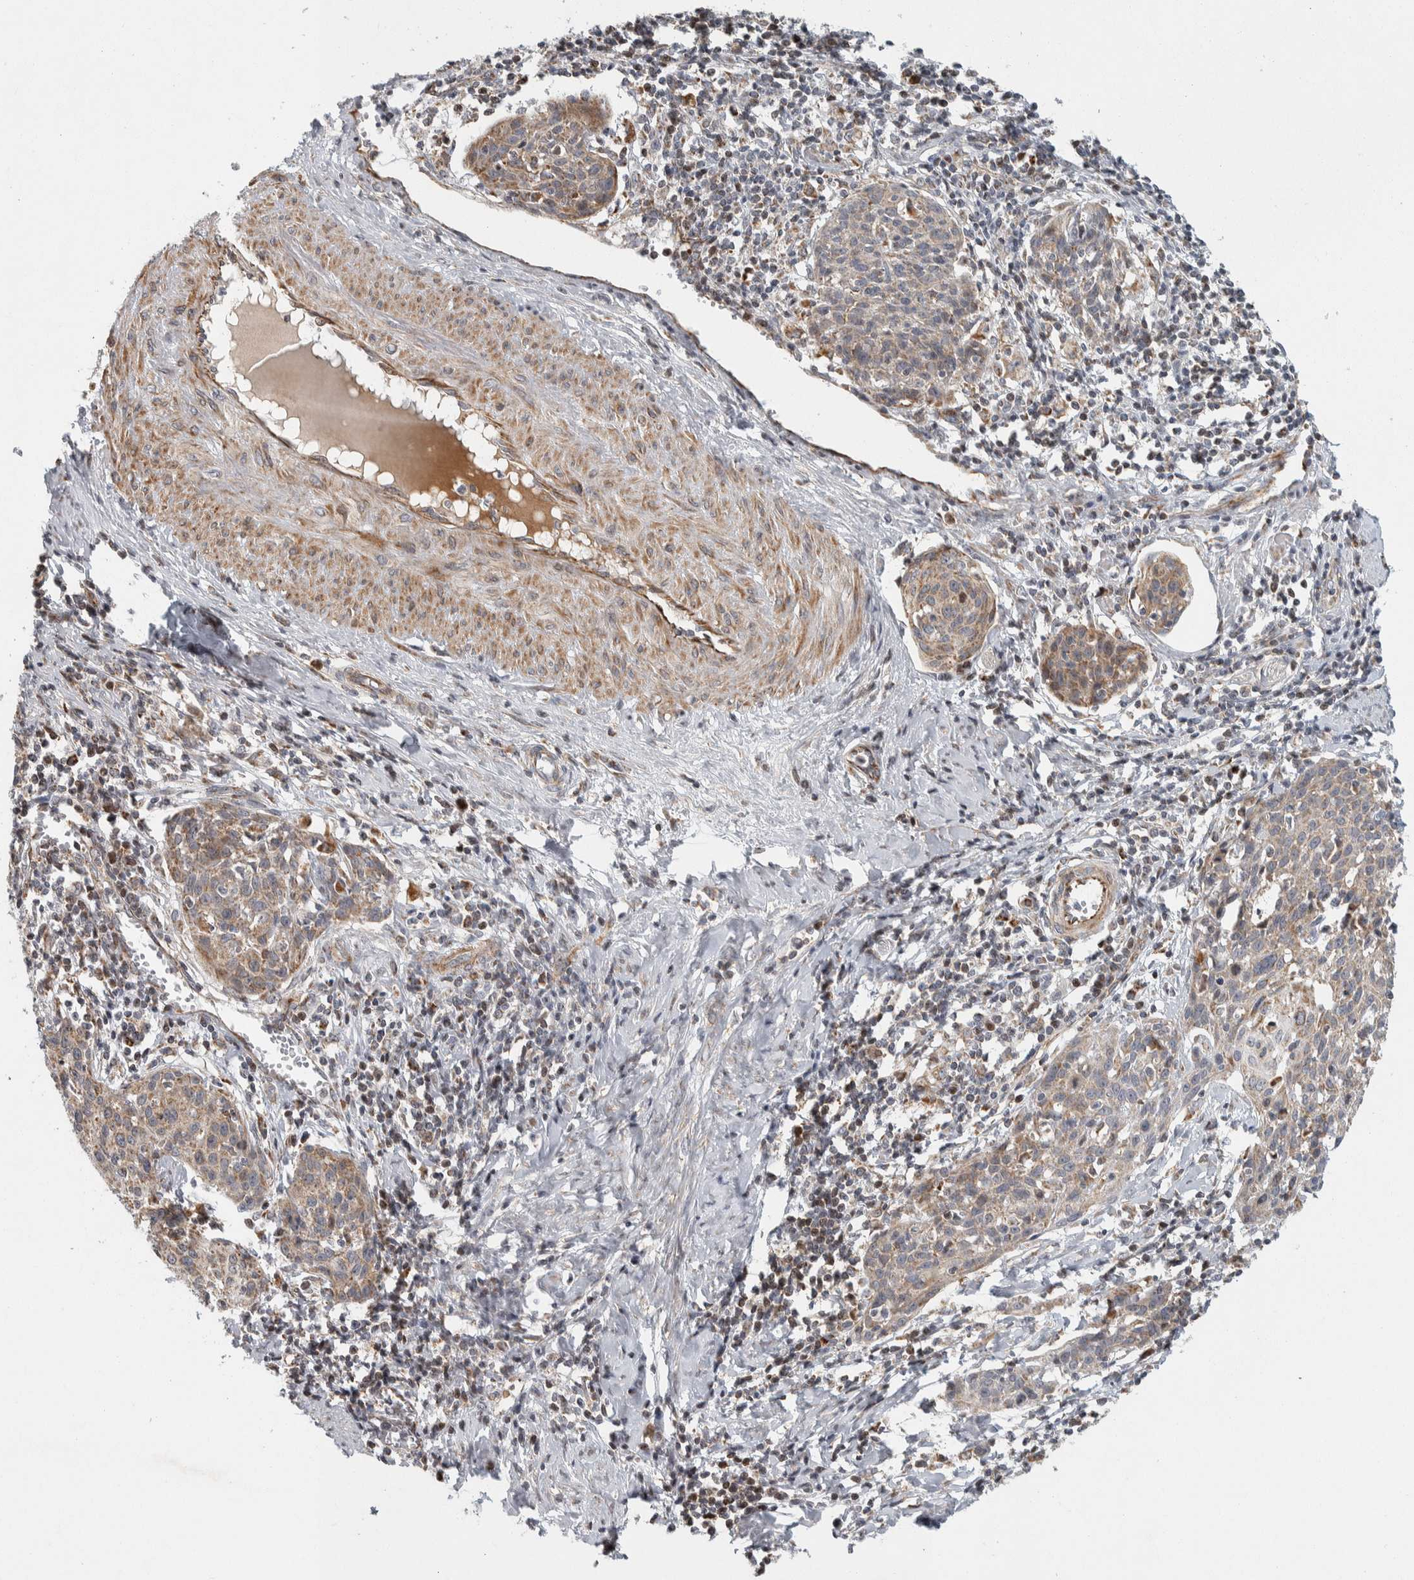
{"staining": {"intensity": "moderate", "quantity": ">75%", "location": "cytoplasmic/membranous"}, "tissue": "cervical cancer", "cell_type": "Tumor cells", "image_type": "cancer", "snomed": [{"axis": "morphology", "description": "Squamous cell carcinoma, NOS"}, {"axis": "topography", "description": "Cervix"}], "caption": "Cervical cancer stained with a protein marker demonstrates moderate staining in tumor cells.", "gene": "AFP", "patient": {"sex": "female", "age": 38}}